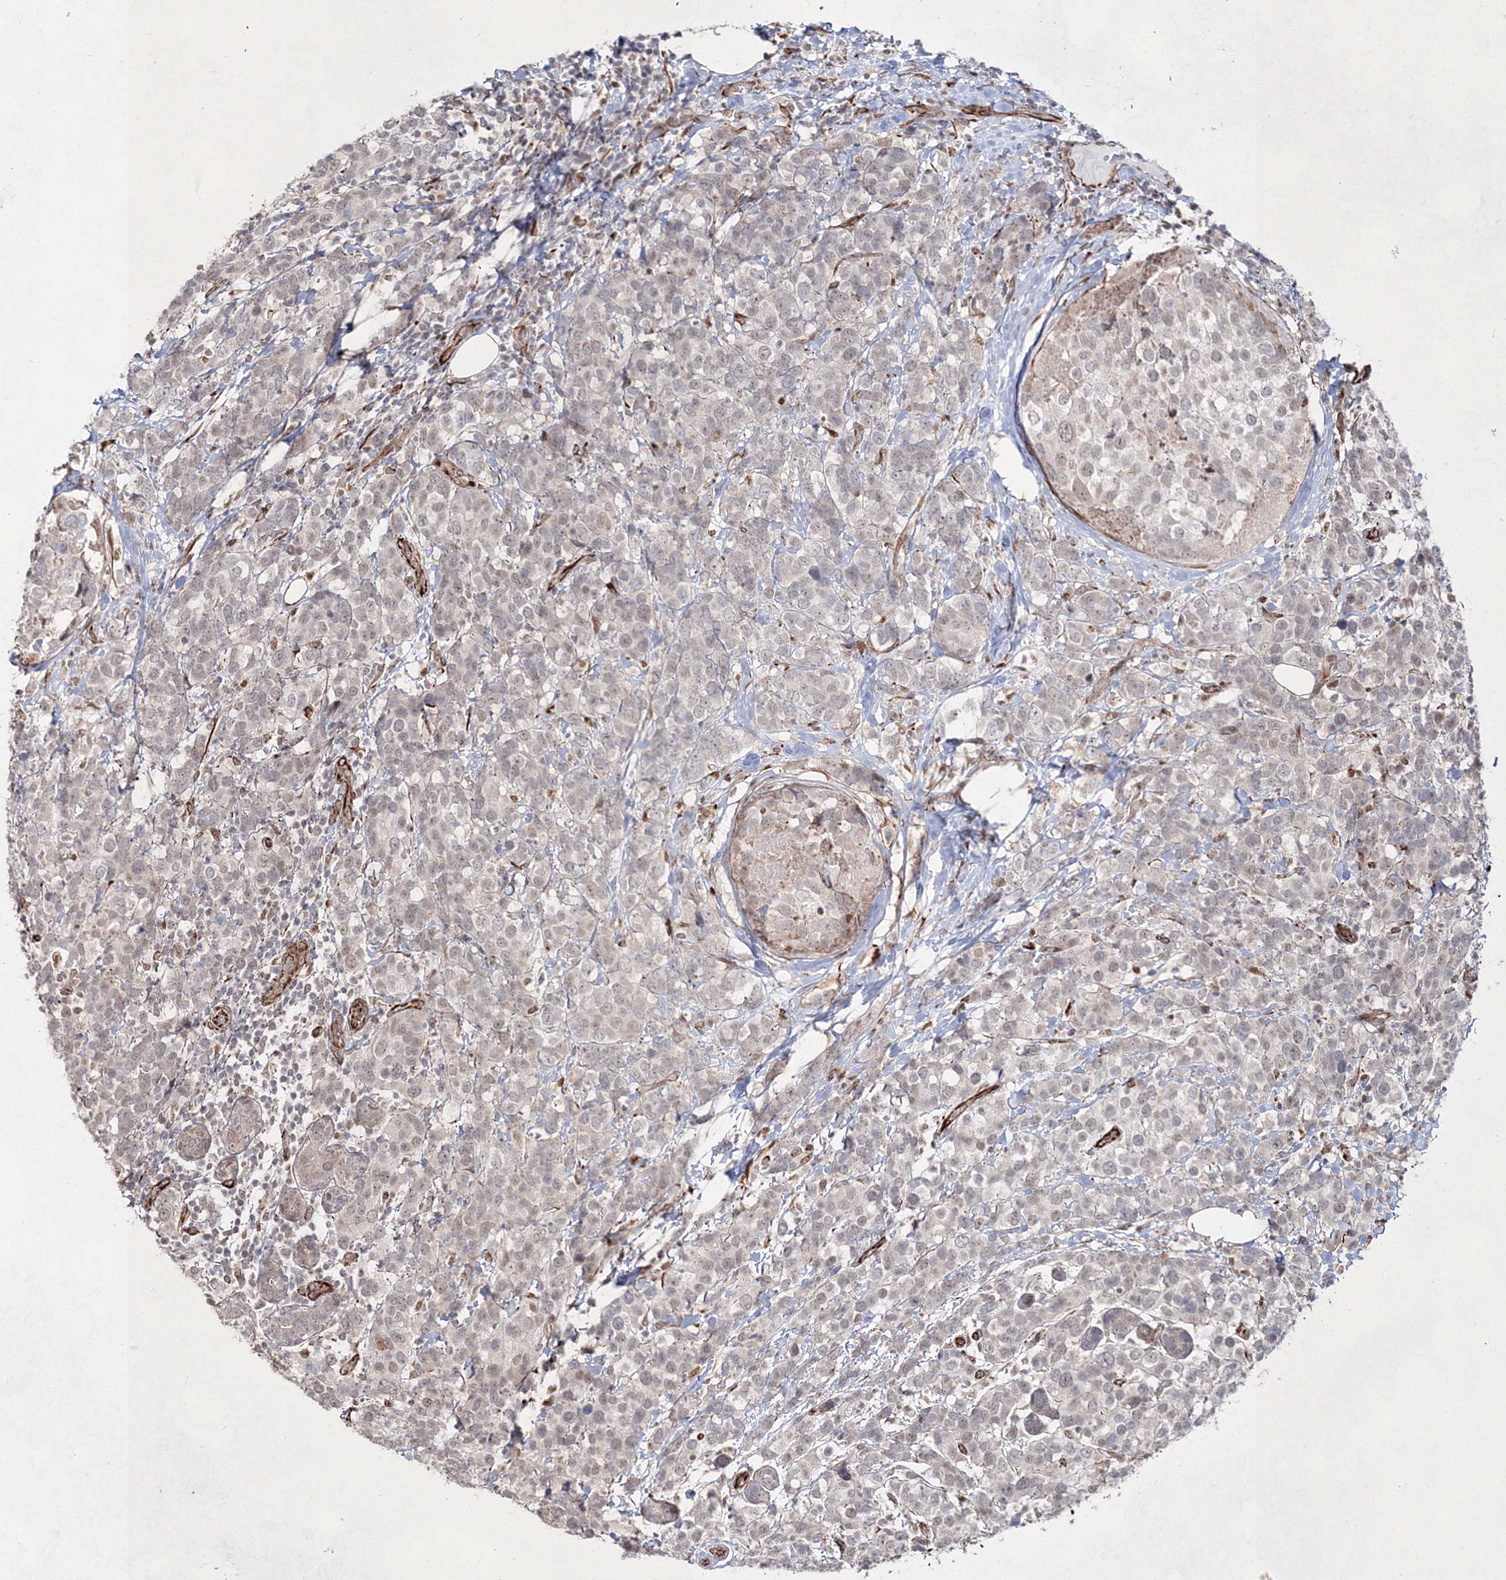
{"staining": {"intensity": "weak", "quantity": "25%-75%", "location": "cytoplasmic/membranous,nuclear"}, "tissue": "breast cancer", "cell_type": "Tumor cells", "image_type": "cancer", "snomed": [{"axis": "morphology", "description": "Lobular carcinoma"}, {"axis": "topography", "description": "Breast"}], "caption": "A micrograph of human breast cancer stained for a protein displays weak cytoplasmic/membranous and nuclear brown staining in tumor cells.", "gene": "SNIP1", "patient": {"sex": "female", "age": 59}}